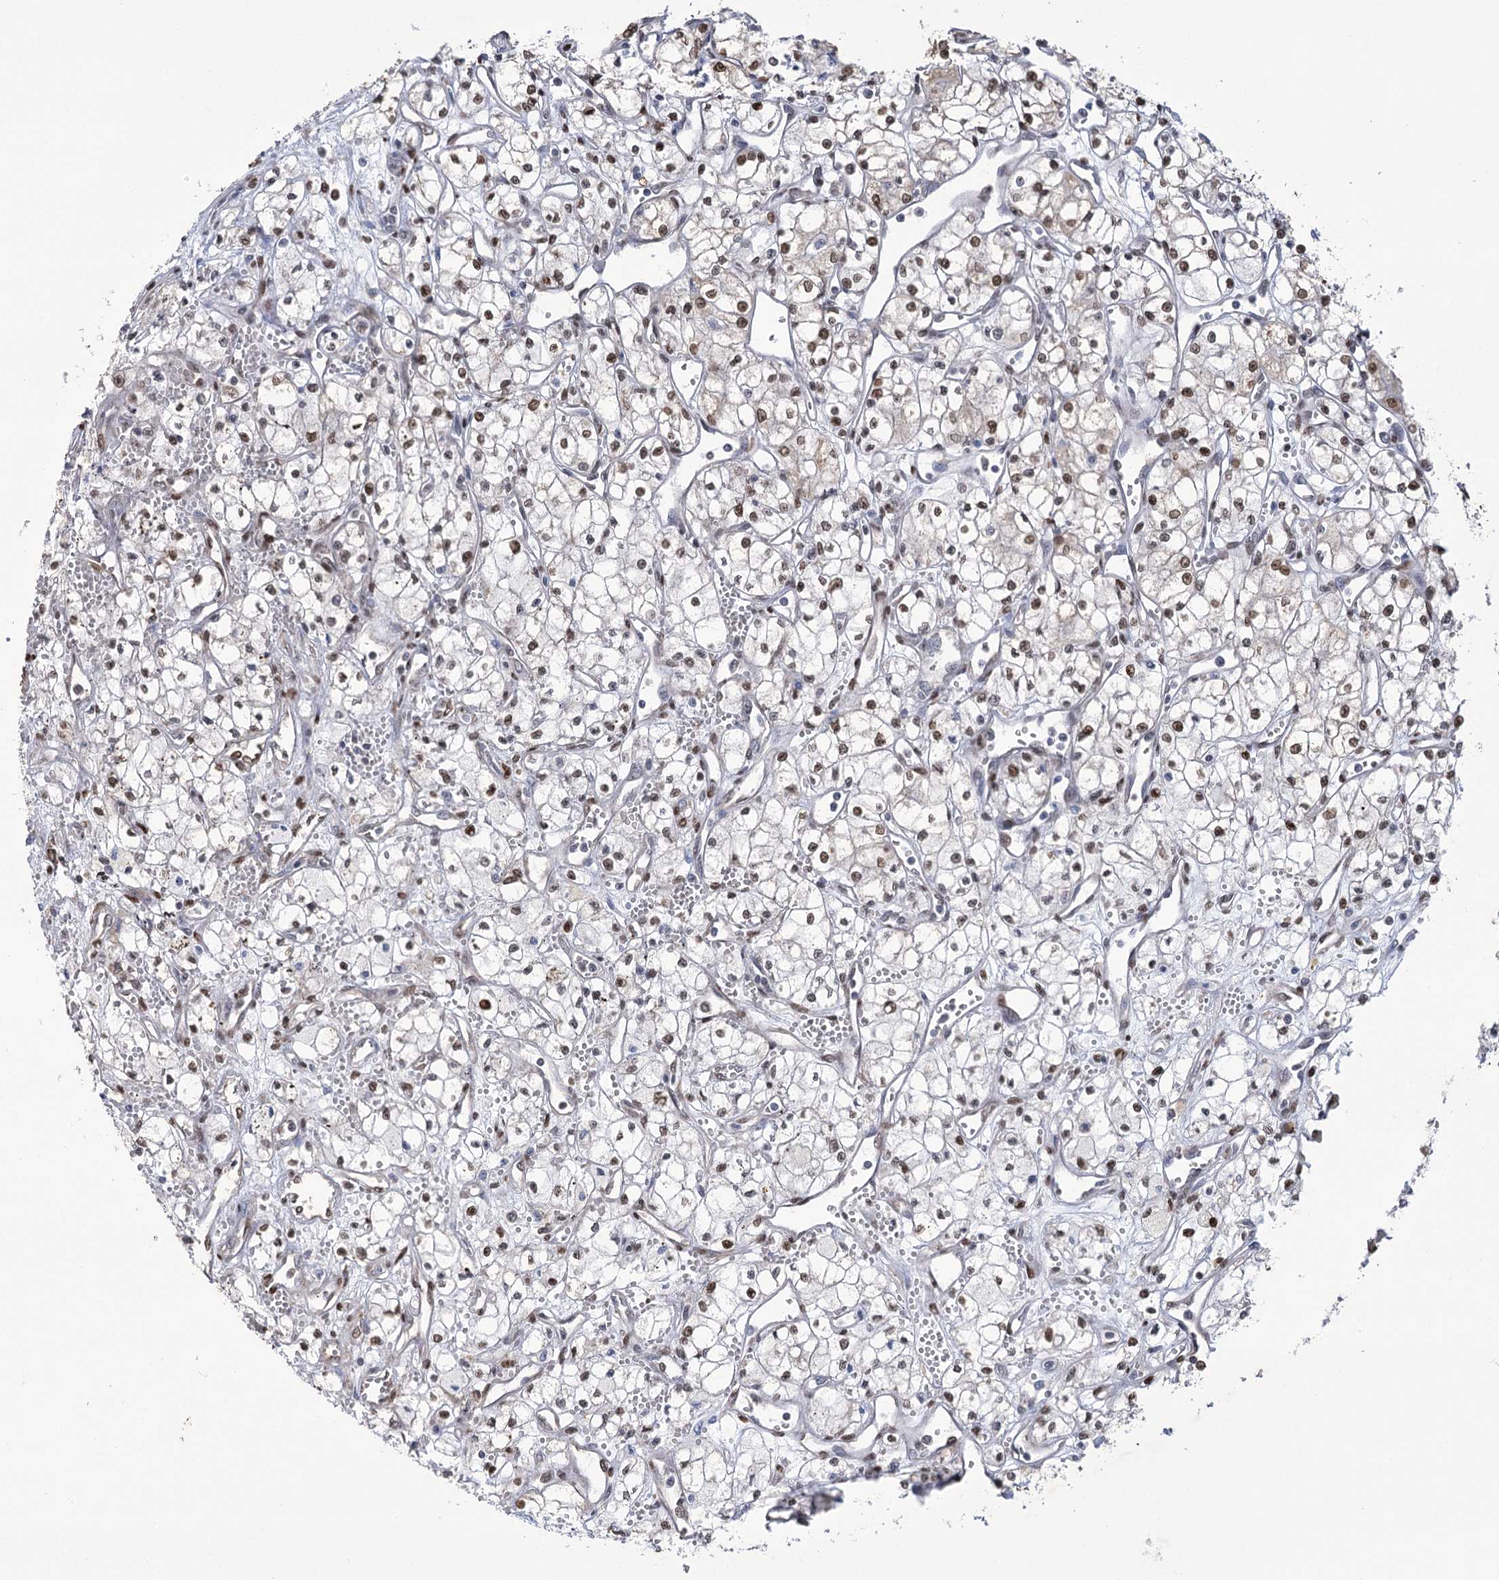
{"staining": {"intensity": "moderate", "quantity": ">75%", "location": "nuclear"}, "tissue": "renal cancer", "cell_type": "Tumor cells", "image_type": "cancer", "snomed": [{"axis": "morphology", "description": "Adenocarcinoma, NOS"}, {"axis": "topography", "description": "Kidney"}], "caption": "DAB (3,3'-diaminobenzidine) immunohistochemical staining of human renal cancer exhibits moderate nuclear protein positivity in approximately >75% of tumor cells.", "gene": "NFU1", "patient": {"sex": "male", "age": 59}}